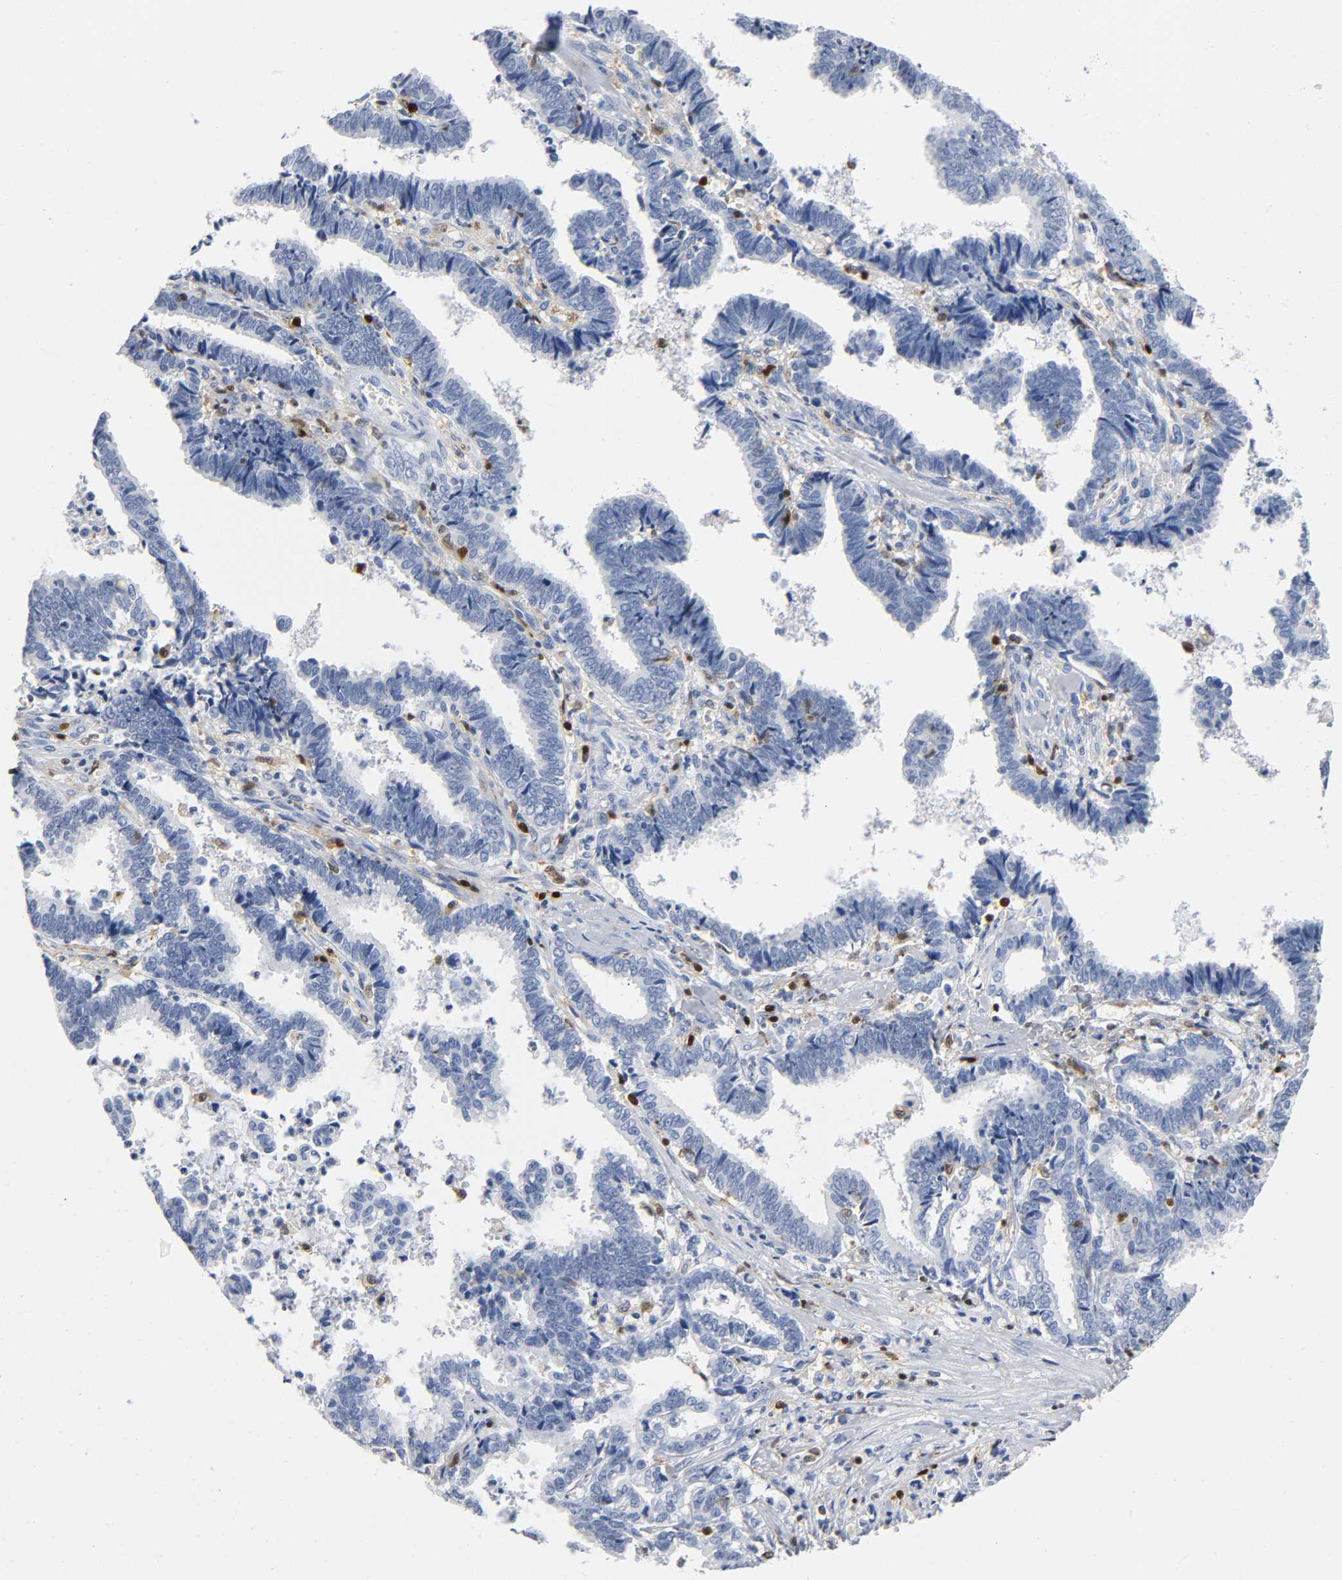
{"staining": {"intensity": "negative", "quantity": "none", "location": "none"}, "tissue": "liver cancer", "cell_type": "Tumor cells", "image_type": "cancer", "snomed": [{"axis": "morphology", "description": "Cholangiocarcinoma"}, {"axis": "topography", "description": "Liver"}], "caption": "The histopathology image exhibits no significant expression in tumor cells of liver cancer.", "gene": "DOK2", "patient": {"sex": "male", "age": 57}}